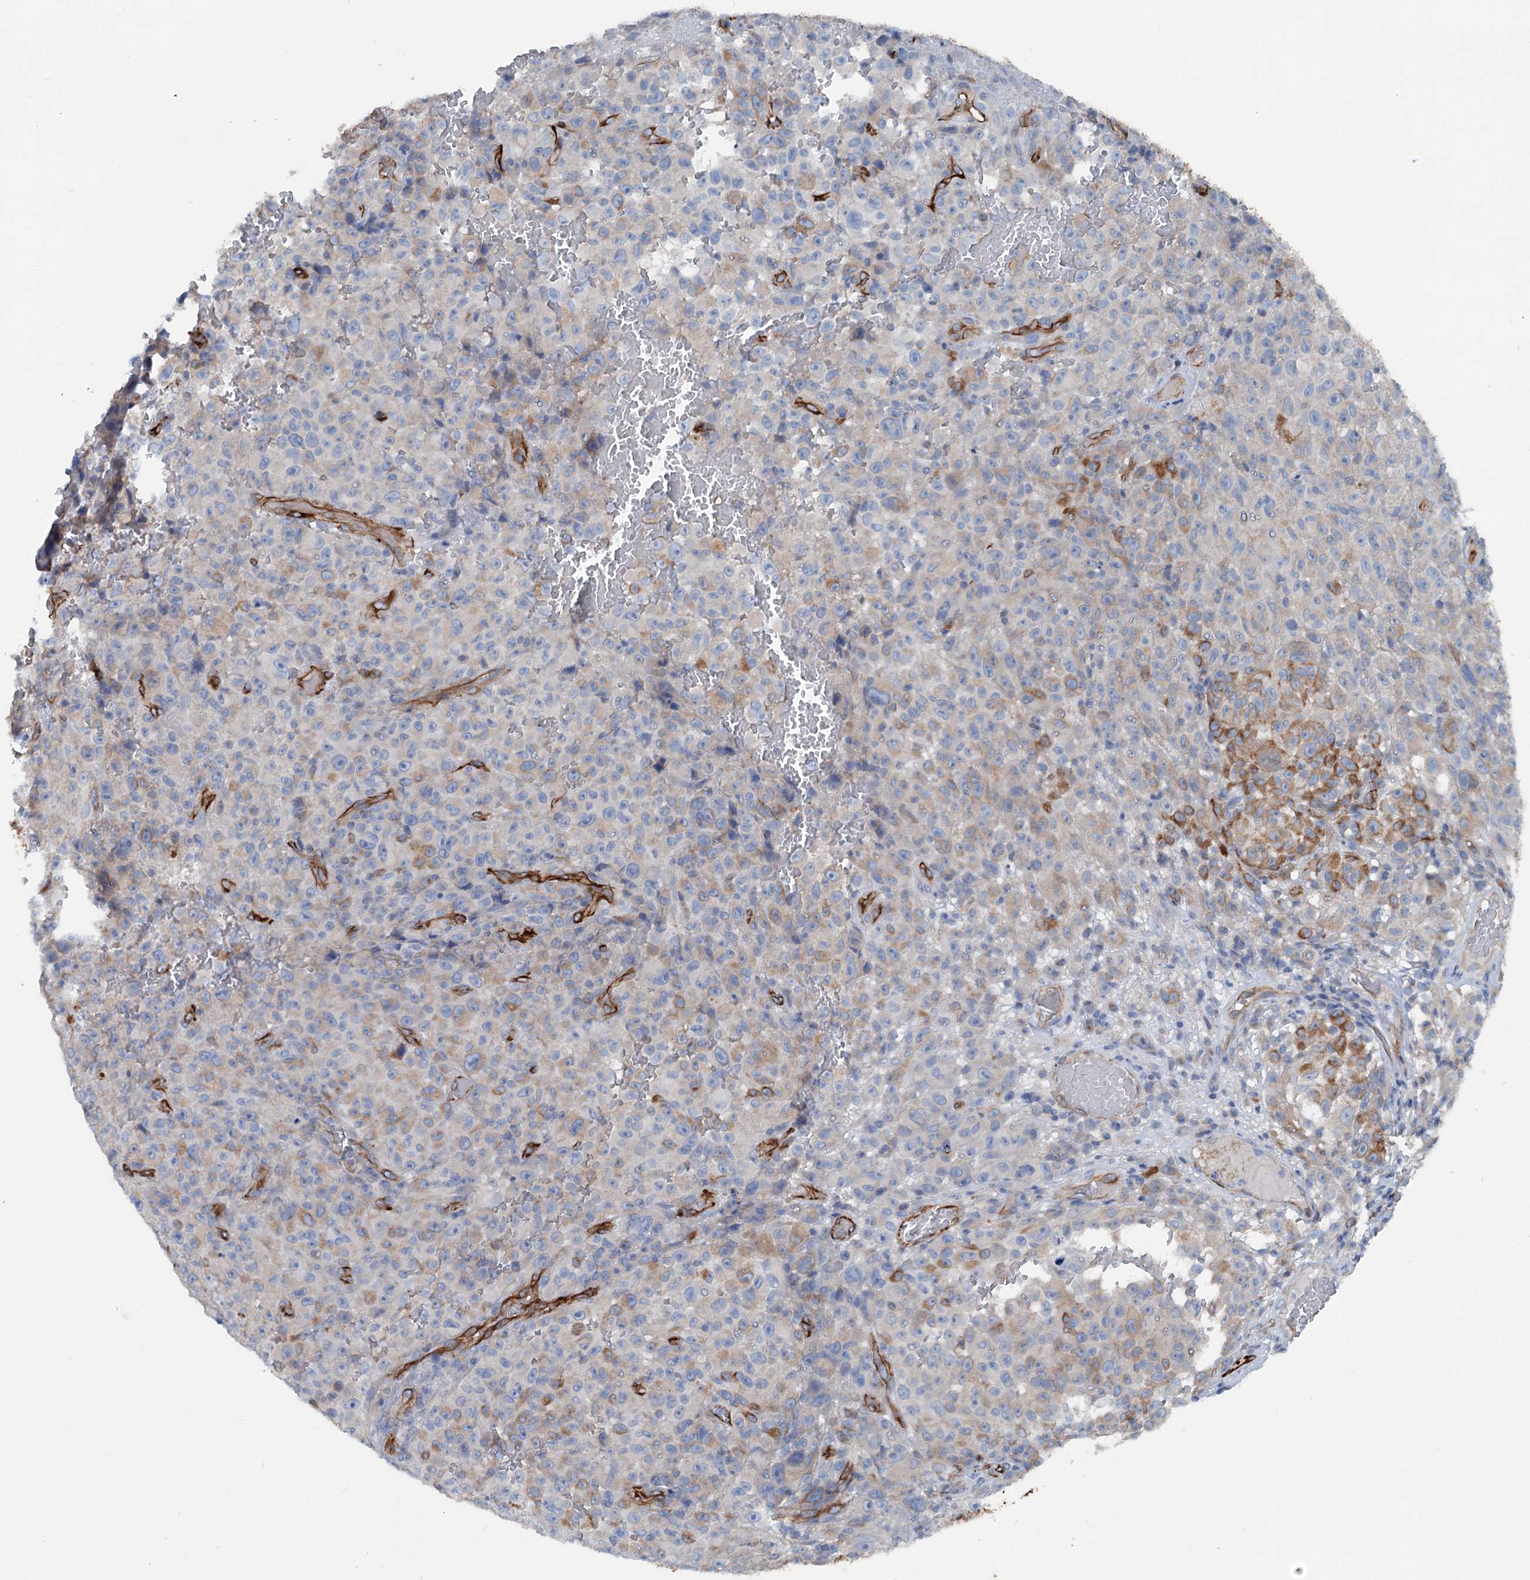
{"staining": {"intensity": "moderate", "quantity": "25%-75%", "location": "cytoplasmic/membranous"}, "tissue": "melanoma", "cell_type": "Tumor cells", "image_type": "cancer", "snomed": [{"axis": "morphology", "description": "Malignant melanoma, NOS"}, {"axis": "topography", "description": "Skin"}], "caption": "Moderate cytoplasmic/membranous protein expression is appreciated in about 25%-75% of tumor cells in melanoma. (IHC, brightfield microscopy, high magnification).", "gene": "CALCOCO1", "patient": {"sex": "female", "age": 82}}